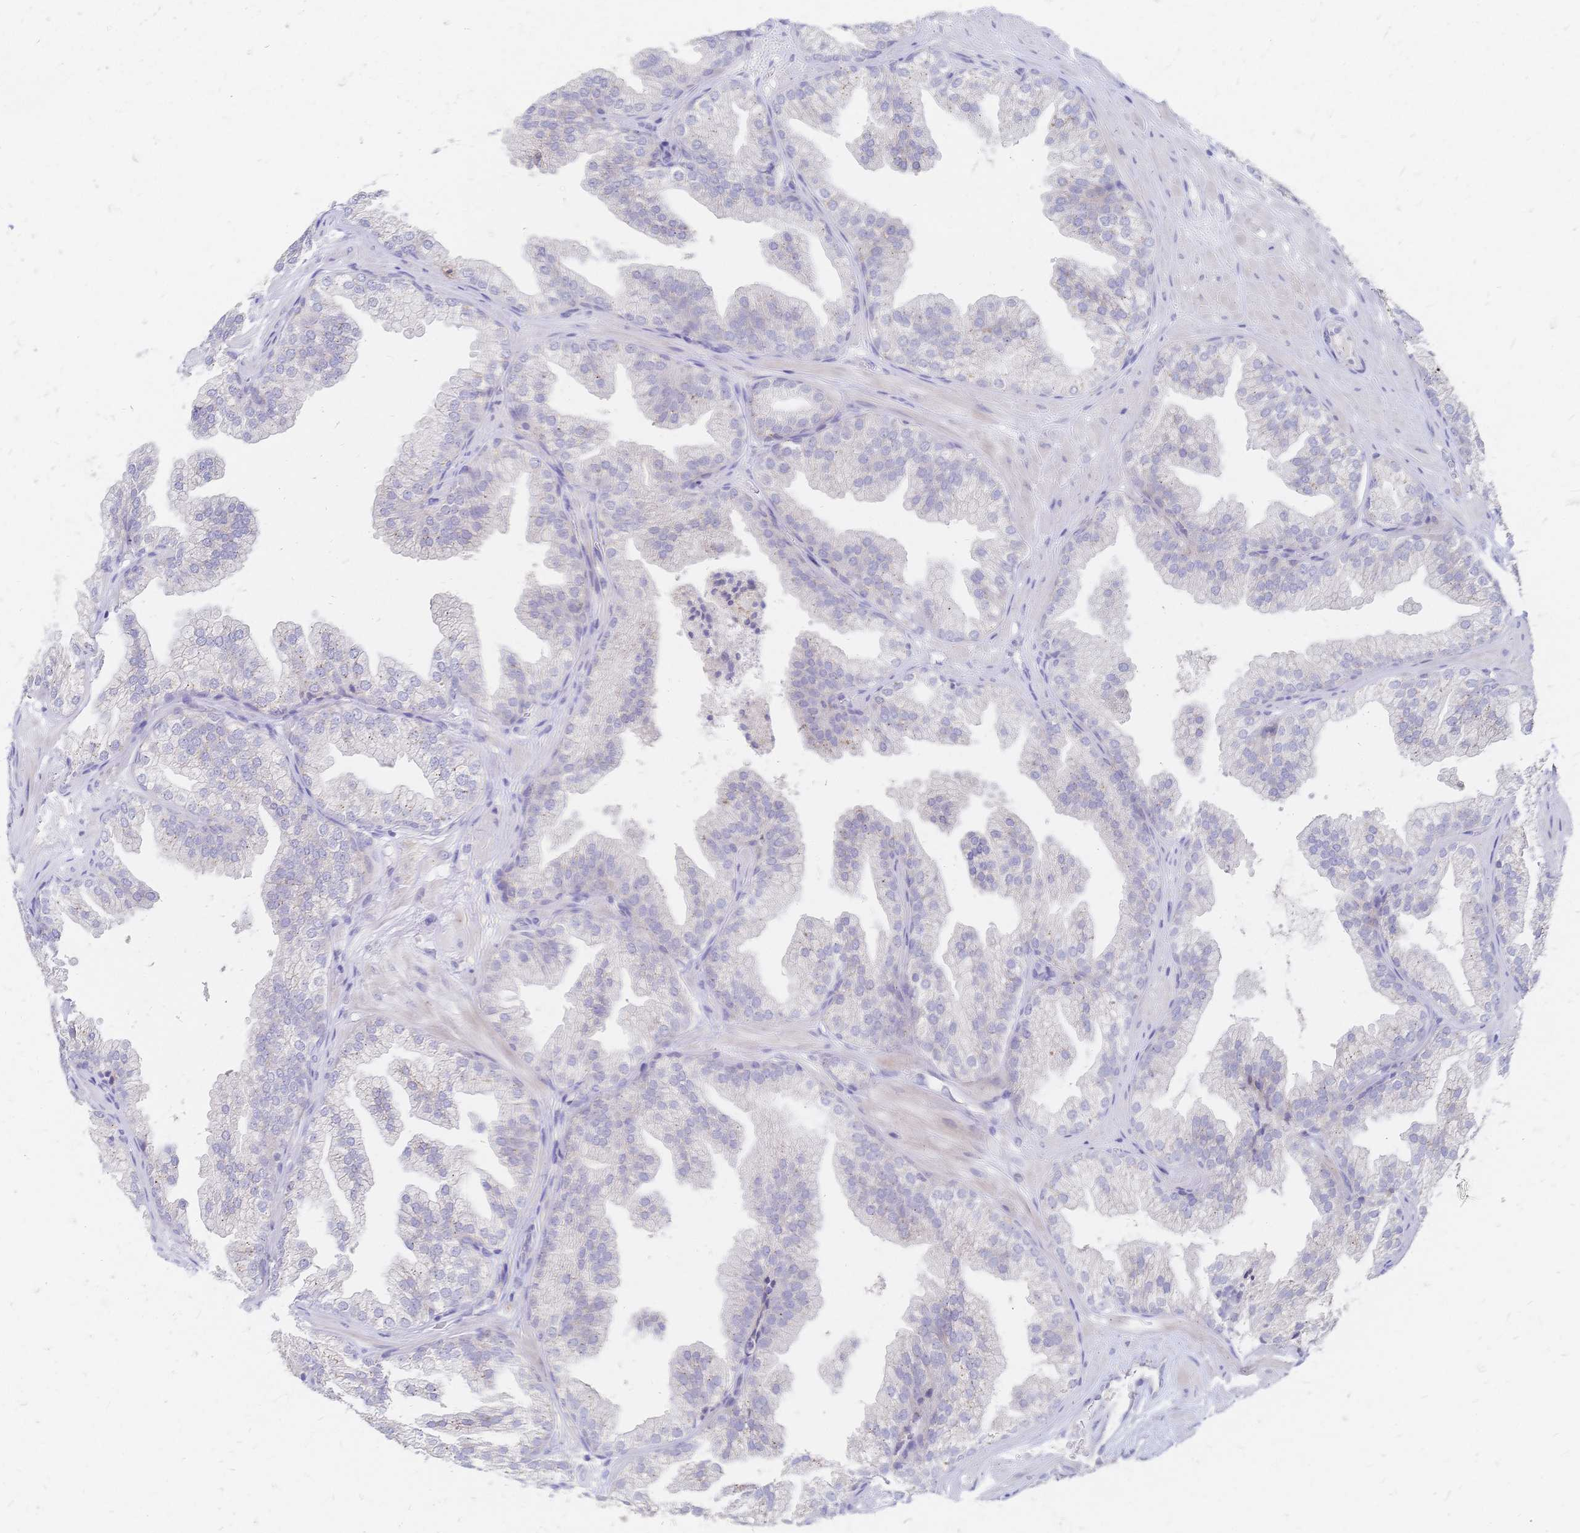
{"staining": {"intensity": "negative", "quantity": "none", "location": "none"}, "tissue": "prostate", "cell_type": "Glandular cells", "image_type": "normal", "snomed": [{"axis": "morphology", "description": "Normal tissue, NOS"}, {"axis": "topography", "description": "Prostate"}], "caption": "Glandular cells are negative for protein expression in normal human prostate. Nuclei are stained in blue.", "gene": "VWC2L", "patient": {"sex": "male", "age": 37}}